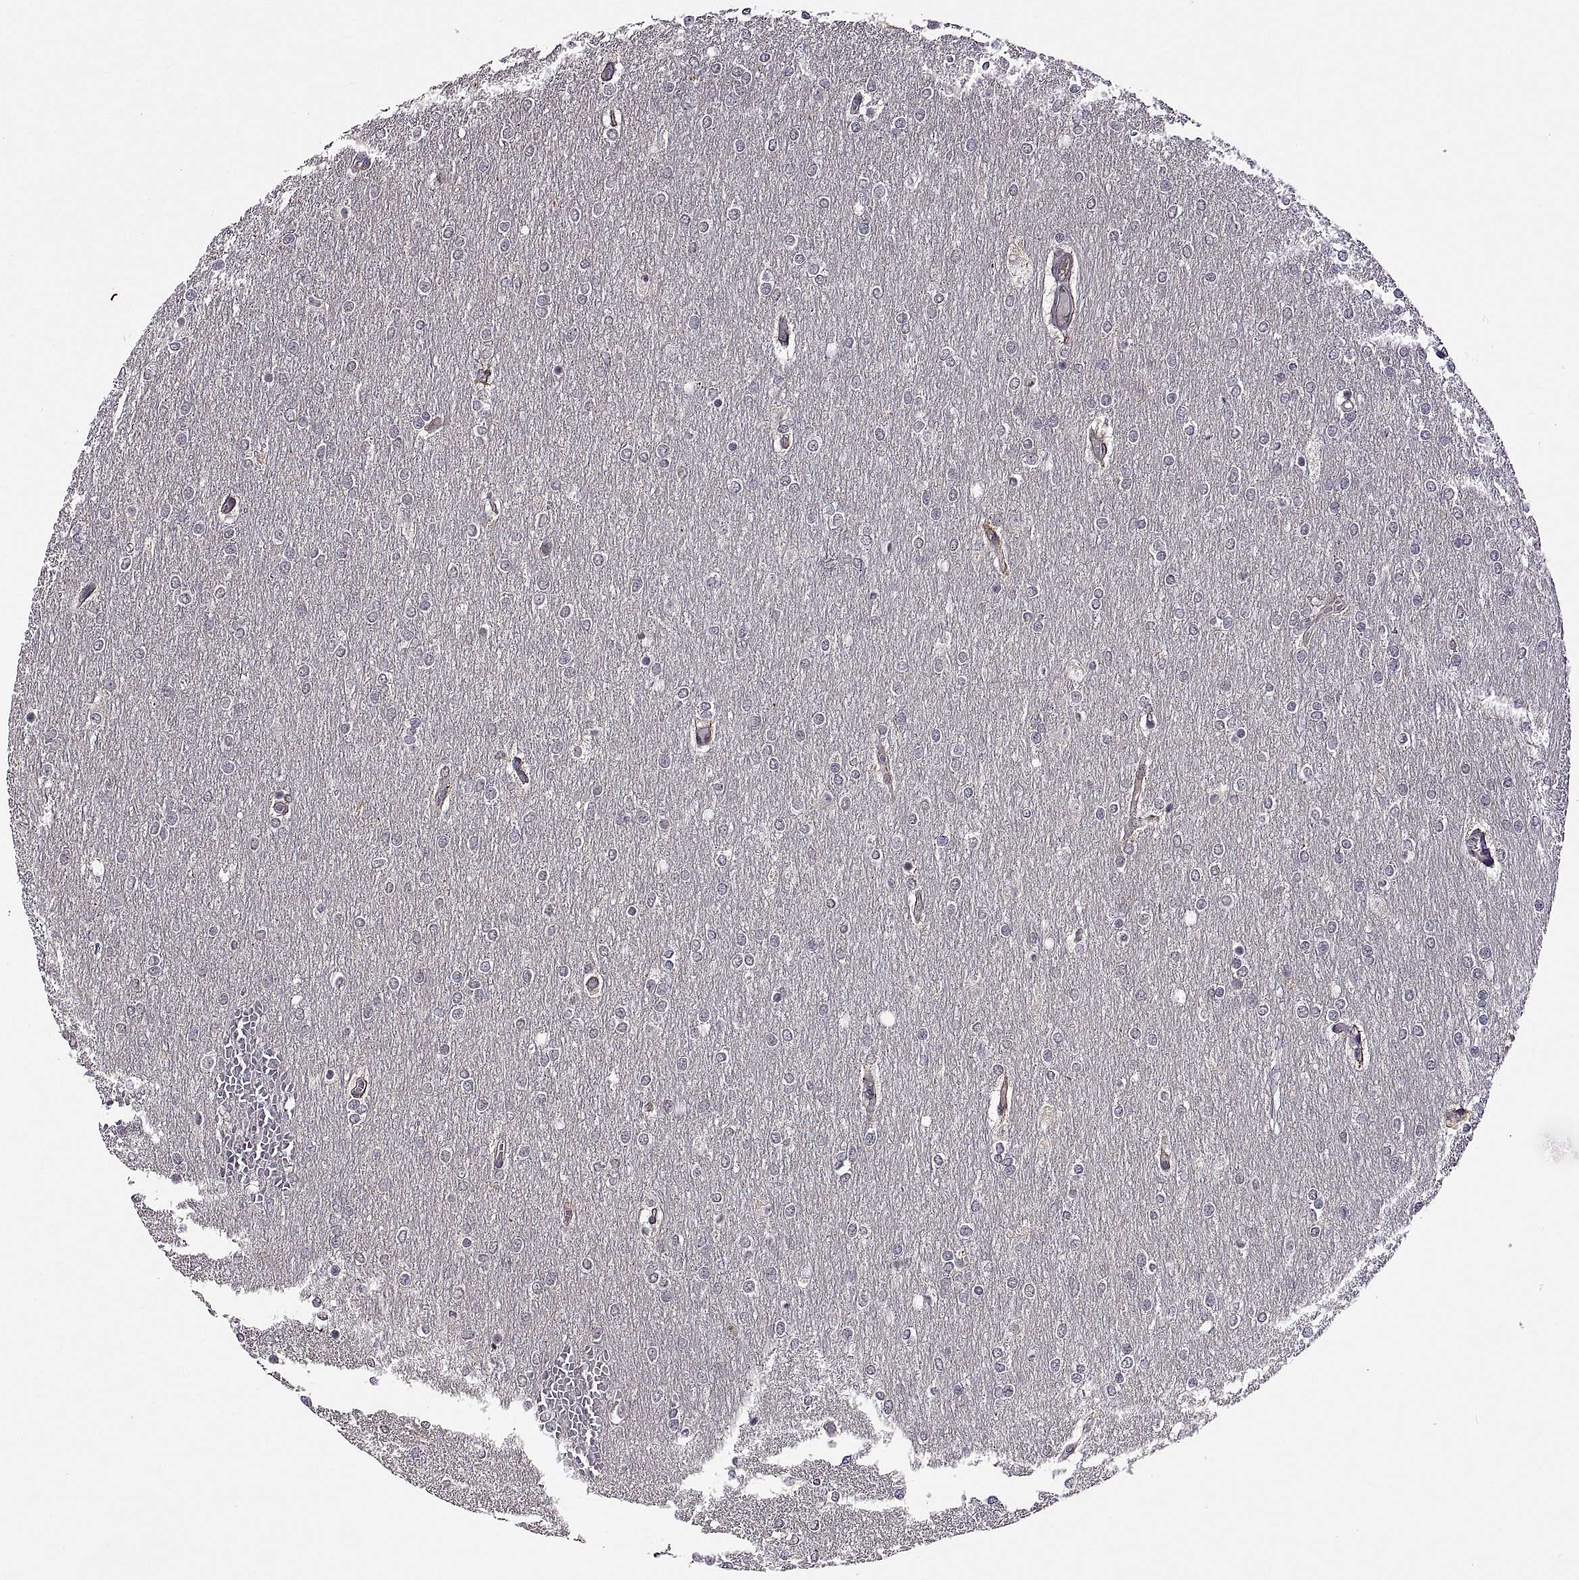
{"staining": {"intensity": "negative", "quantity": "none", "location": "none"}, "tissue": "glioma", "cell_type": "Tumor cells", "image_type": "cancer", "snomed": [{"axis": "morphology", "description": "Glioma, malignant, High grade"}, {"axis": "topography", "description": "Brain"}], "caption": "Immunohistochemistry (IHC) image of glioma stained for a protein (brown), which demonstrates no positivity in tumor cells. (DAB immunohistochemistry, high magnification).", "gene": "LAMA1", "patient": {"sex": "female", "age": 61}}